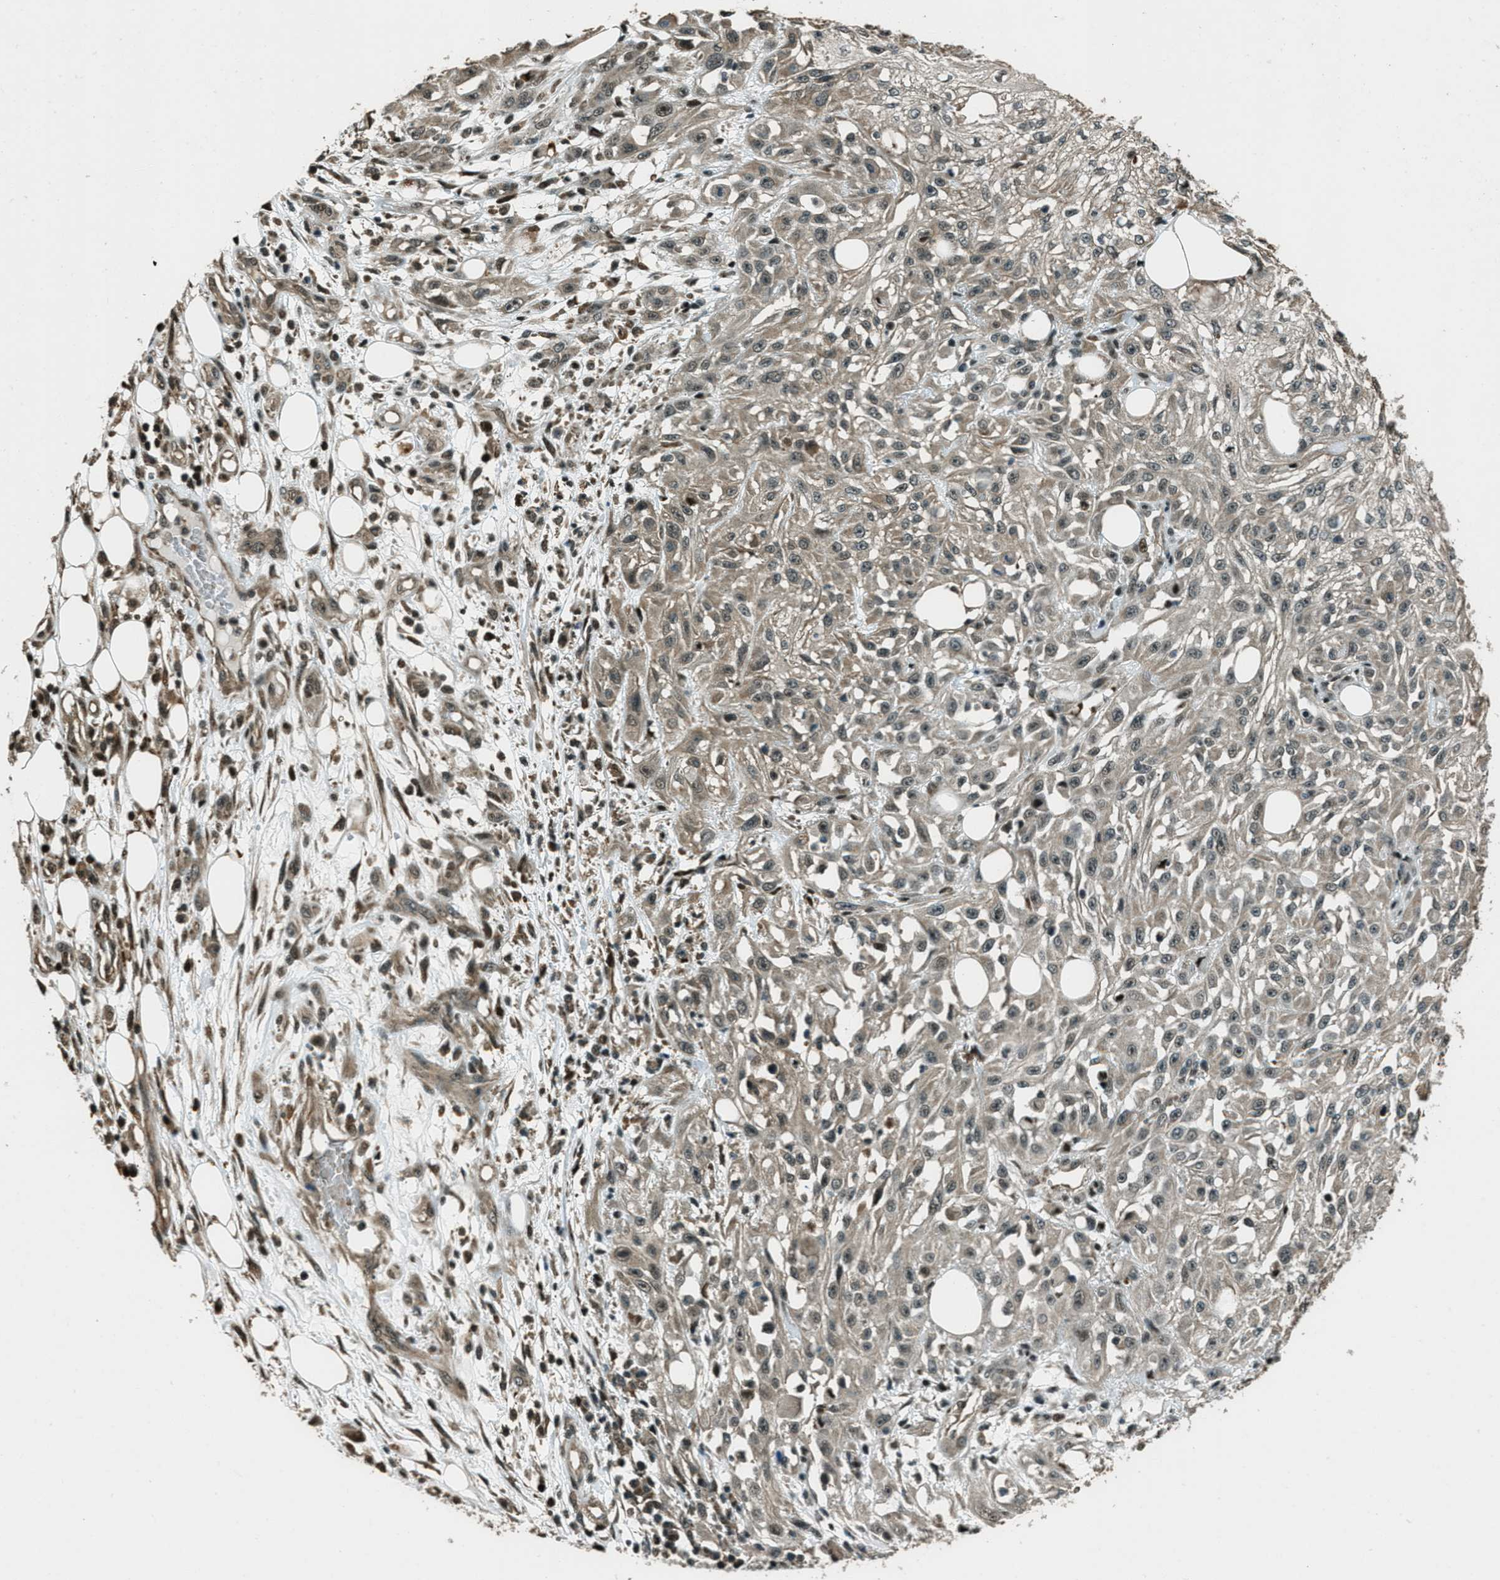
{"staining": {"intensity": "weak", "quantity": "25%-75%", "location": "cytoplasmic/membranous"}, "tissue": "skin cancer", "cell_type": "Tumor cells", "image_type": "cancer", "snomed": [{"axis": "morphology", "description": "Squamous cell carcinoma, NOS"}, {"axis": "morphology", "description": "Squamous cell carcinoma, metastatic, NOS"}, {"axis": "topography", "description": "Skin"}, {"axis": "topography", "description": "Lymph node"}], "caption": "DAB immunohistochemical staining of human skin cancer reveals weak cytoplasmic/membranous protein expression in about 25%-75% of tumor cells. (brown staining indicates protein expression, while blue staining denotes nuclei).", "gene": "TARDBP", "patient": {"sex": "male", "age": 75}}